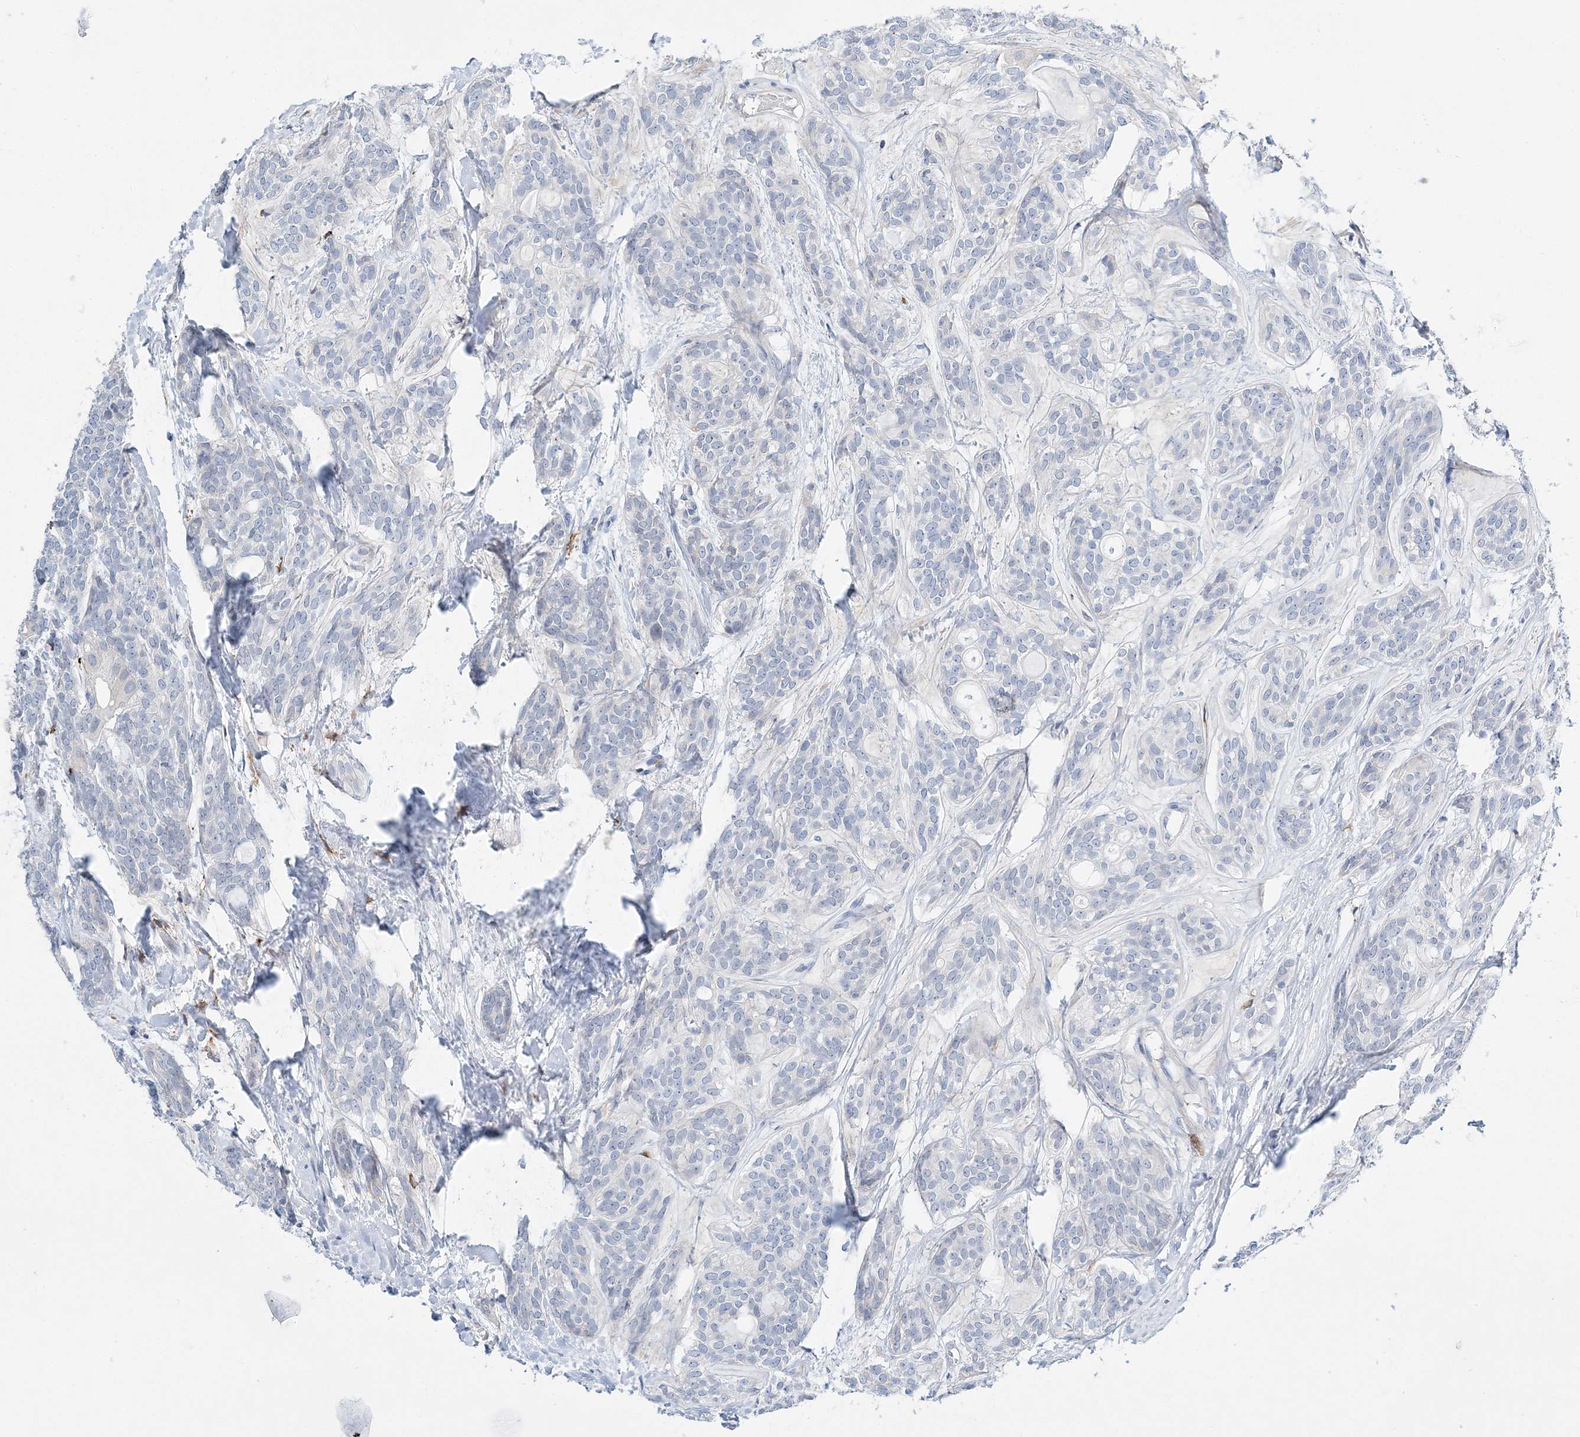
{"staining": {"intensity": "negative", "quantity": "none", "location": "none"}, "tissue": "head and neck cancer", "cell_type": "Tumor cells", "image_type": "cancer", "snomed": [{"axis": "morphology", "description": "Adenocarcinoma, NOS"}, {"axis": "topography", "description": "Head-Neck"}], "caption": "Head and neck adenocarcinoma was stained to show a protein in brown. There is no significant expression in tumor cells.", "gene": "PRMT9", "patient": {"sex": "male", "age": 66}}